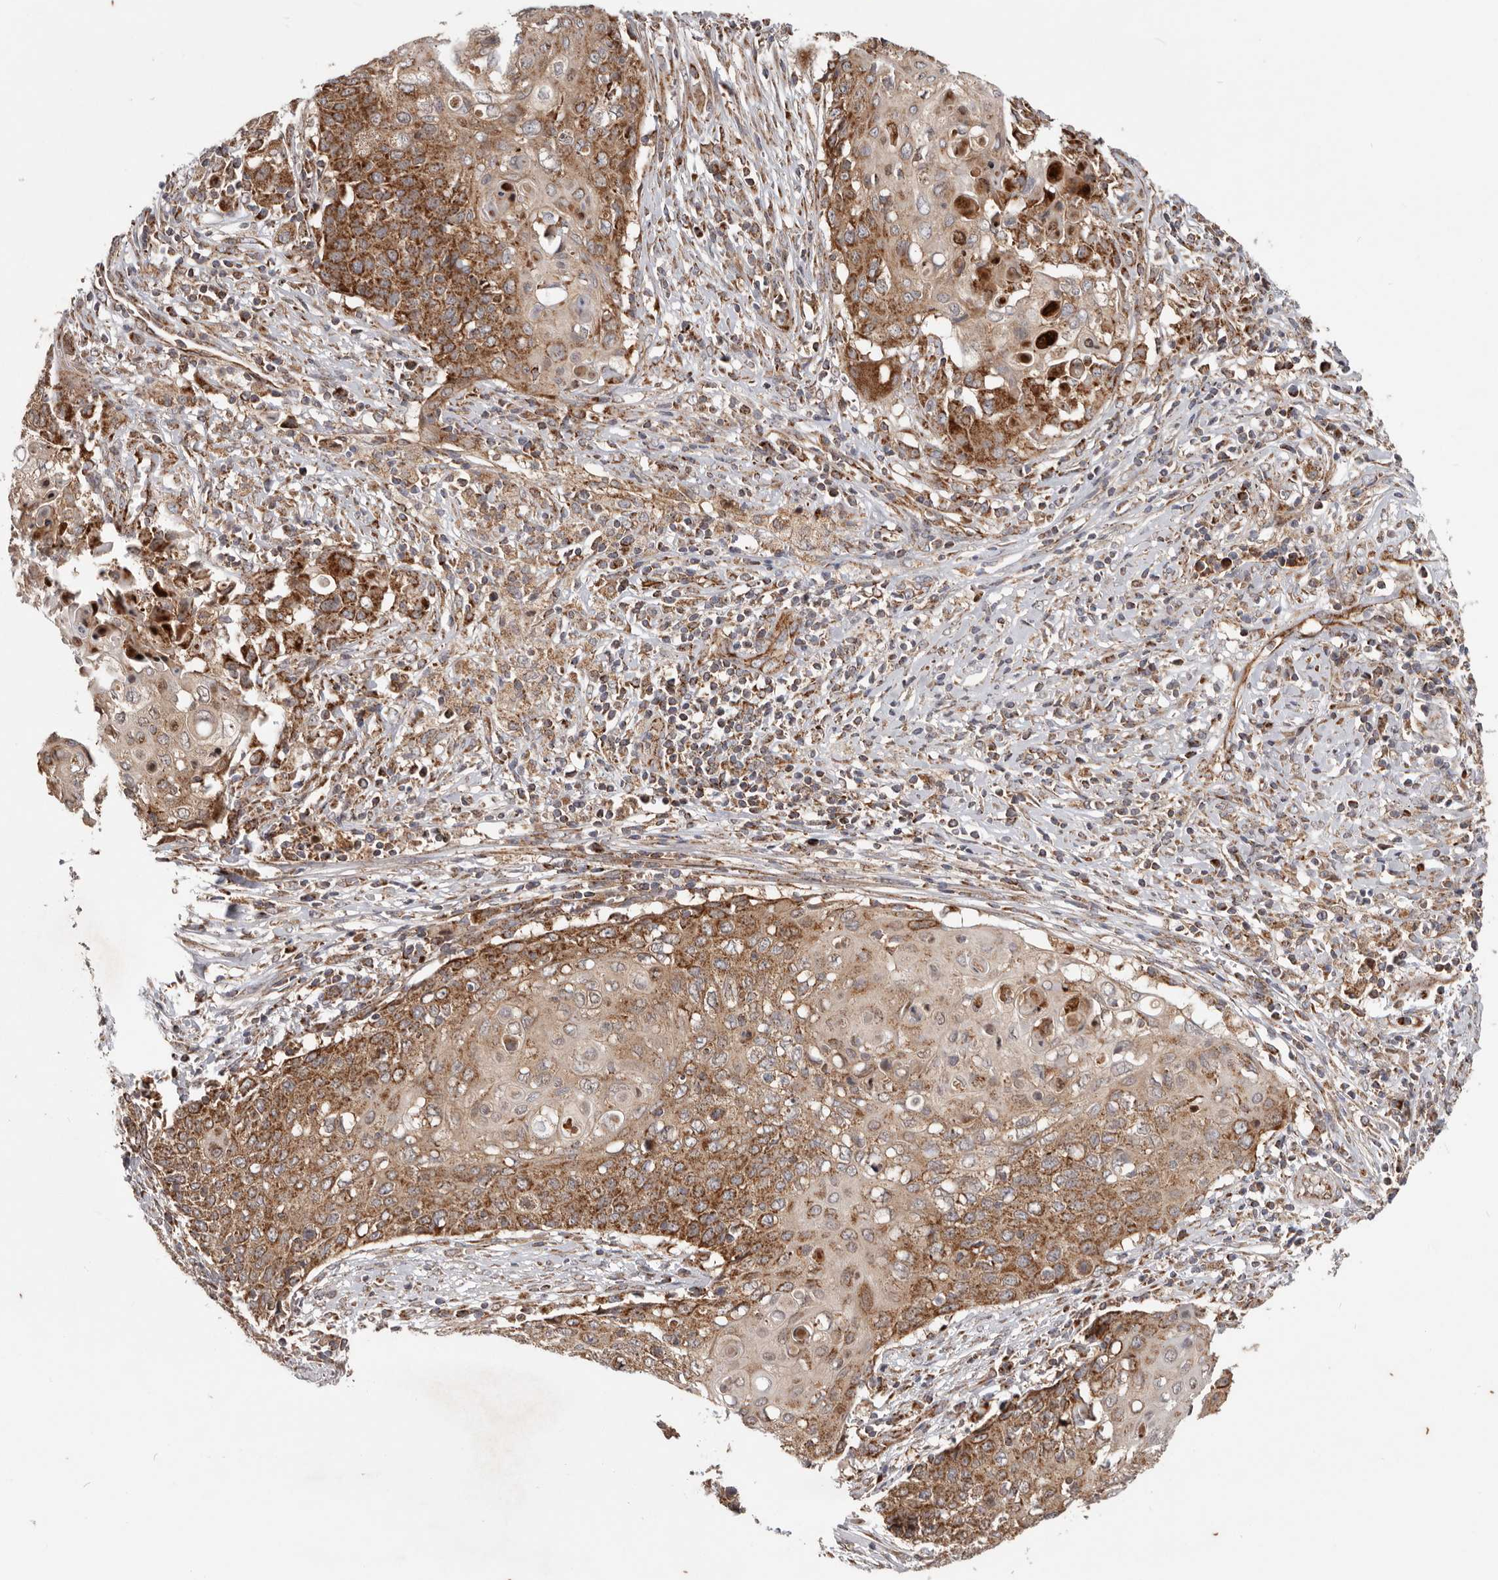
{"staining": {"intensity": "strong", "quantity": ">75%", "location": "cytoplasmic/membranous"}, "tissue": "cervical cancer", "cell_type": "Tumor cells", "image_type": "cancer", "snomed": [{"axis": "morphology", "description": "Squamous cell carcinoma, NOS"}, {"axis": "topography", "description": "Cervix"}], "caption": "Immunohistochemistry (IHC) photomicrograph of cervical squamous cell carcinoma stained for a protein (brown), which shows high levels of strong cytoplasmic/membranous staining in approximately >75% of tumor cells.", "gene": "MRPS10", "patient": {"sex": "female", "age": 39}}